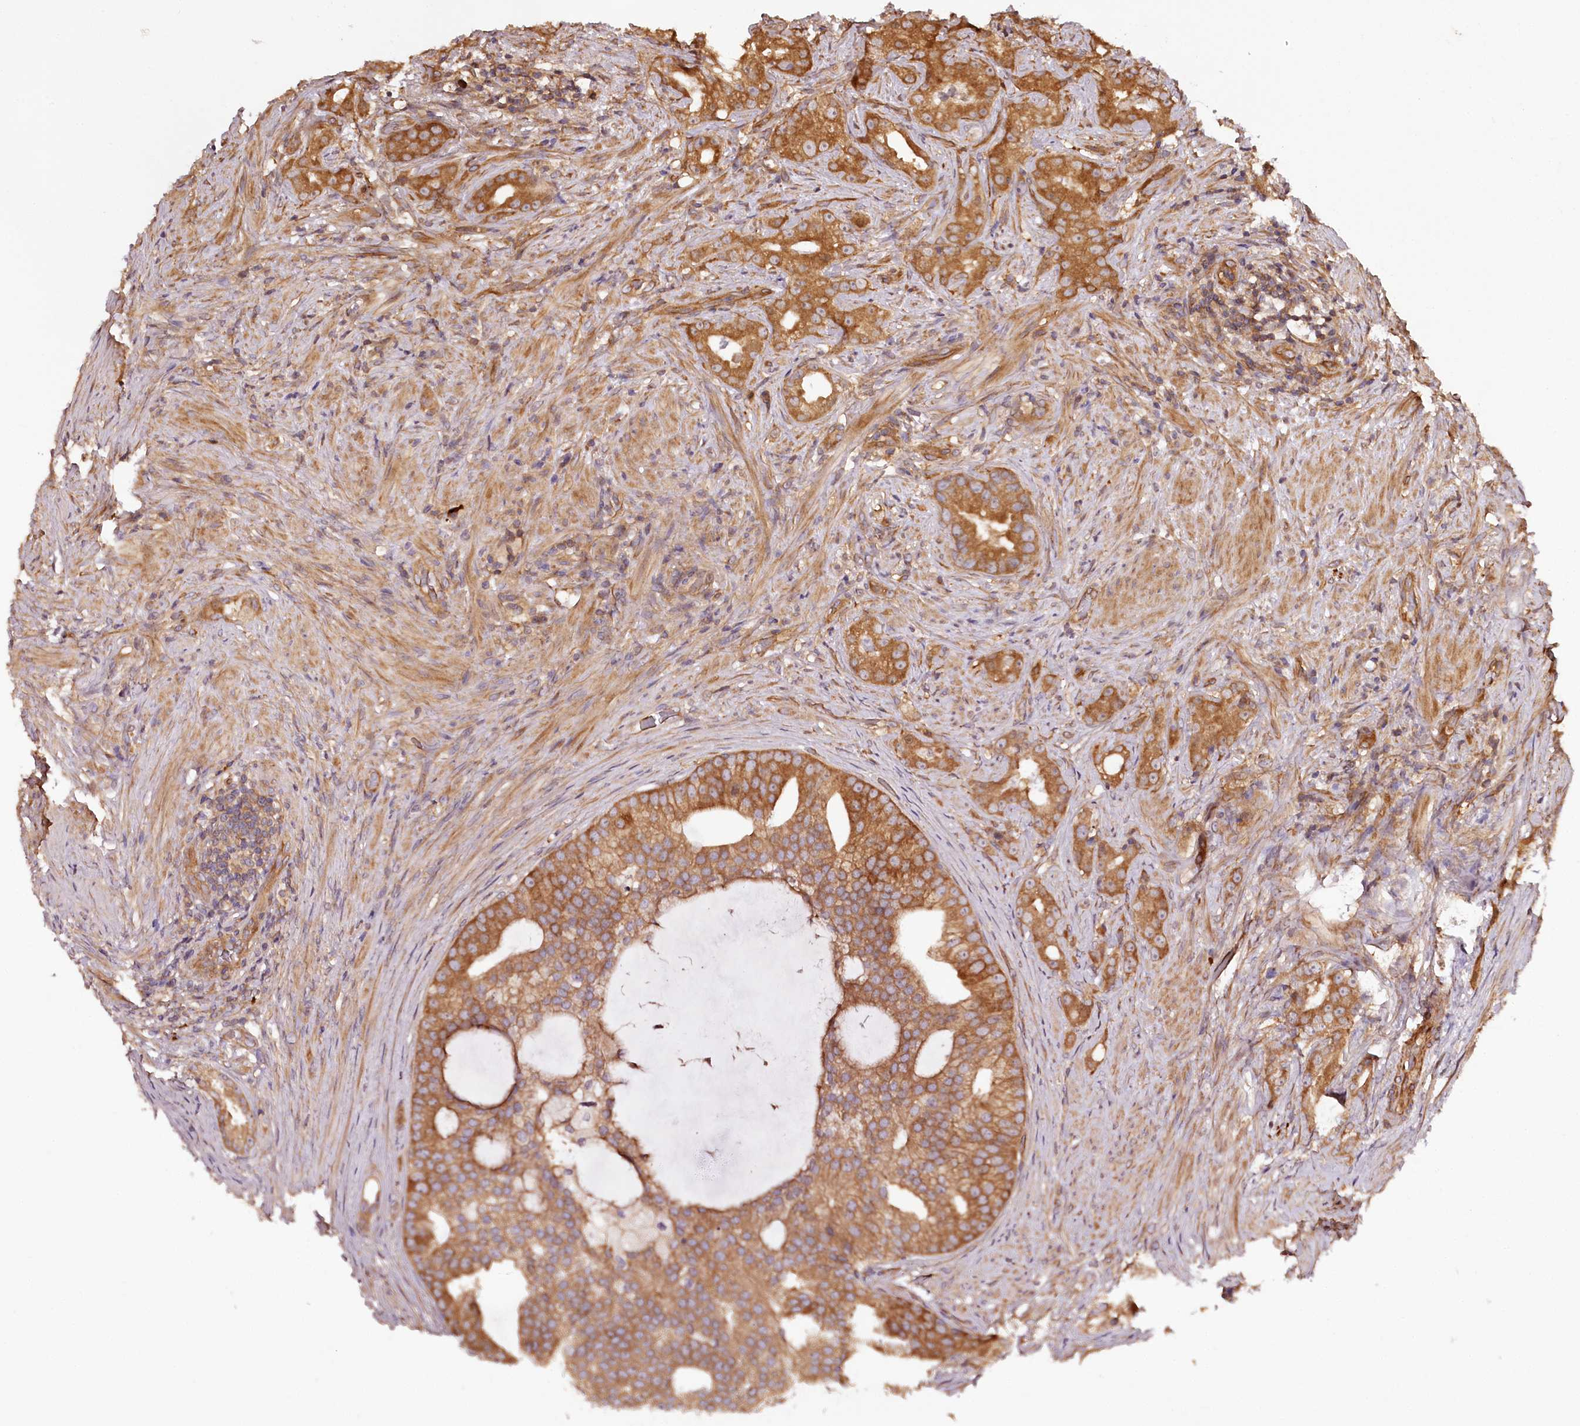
{"staining": {"intensity": "moderate", "quantity": ">75%", "location": "cytoplasmic/membranous"}, "tissue": "prostate cancer", "cell_type": "Tumor cells", "image_type": "cancer", "snomed": [{"axis": "morphology", "description": "Adenocarcinoma, Low grade"}, {"axis": "topography", "description": "Prostate"}], "caption": "Prostate adenocarcinoma (low-grade) tissue exhibits moderate cytoplasmic/membranous positivity in about >75% of tumor cells, visualized by immunohistochemistry.", "gene": "TARS1", "patient": {"sex": "male", "age": 71}}